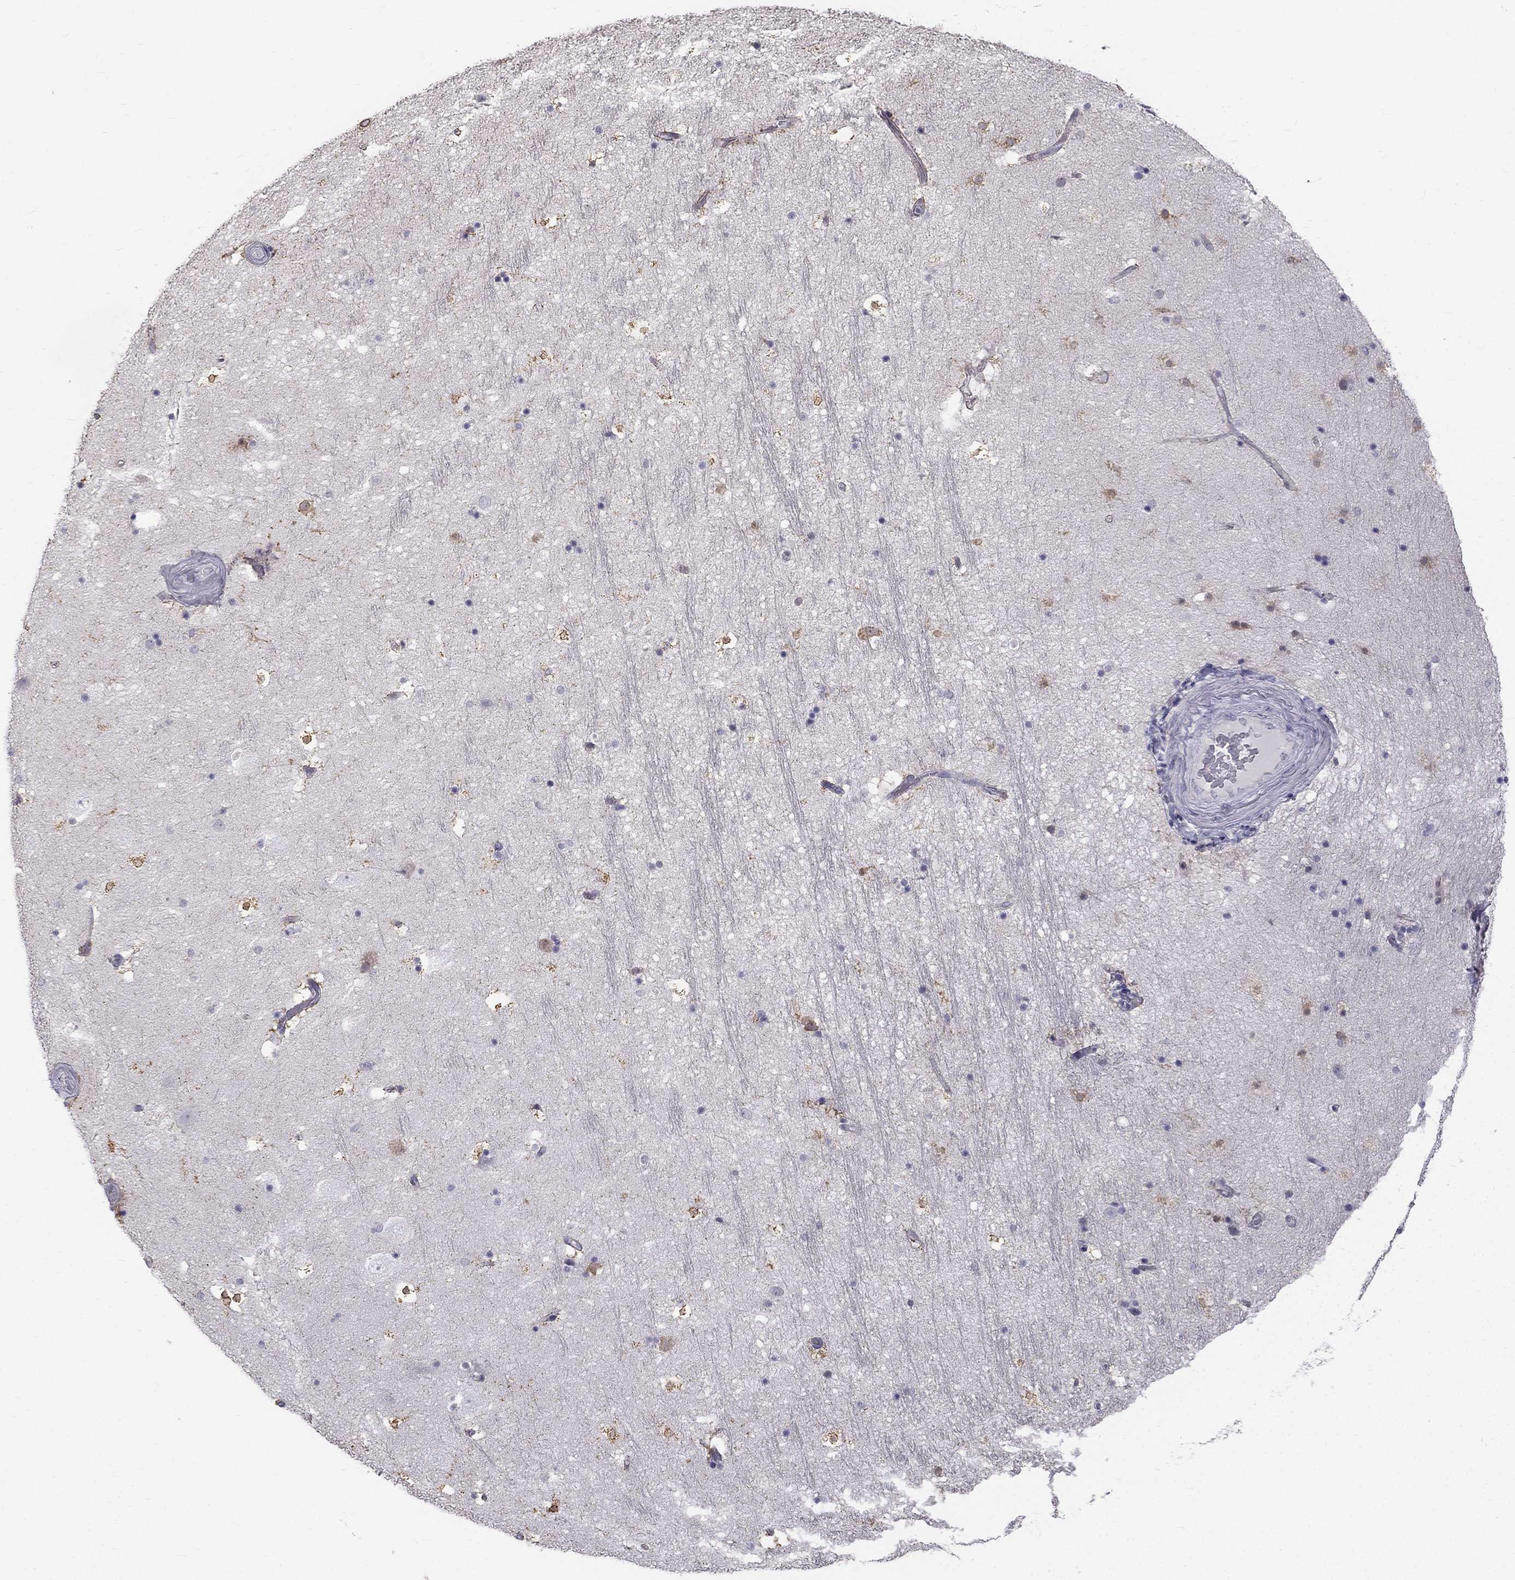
{"staining": {"intensity": "negative", "quantity": "none", "location": "none"}, "tissue": "hippocampus", "cell_type": "Glial cells", "image_type": "normal", "snomed": [{"axis": "morphology", "description": "Normal tissue, NOS"}, {"axis": "topography", "description": "Hippocampus"}], "caption": "Human hippocampus stained for a protein using immunohistochemistry exhibits no expression in glial cells.", "gene": "CCDC40", "patient": {"sex": "male", "age": 51}}